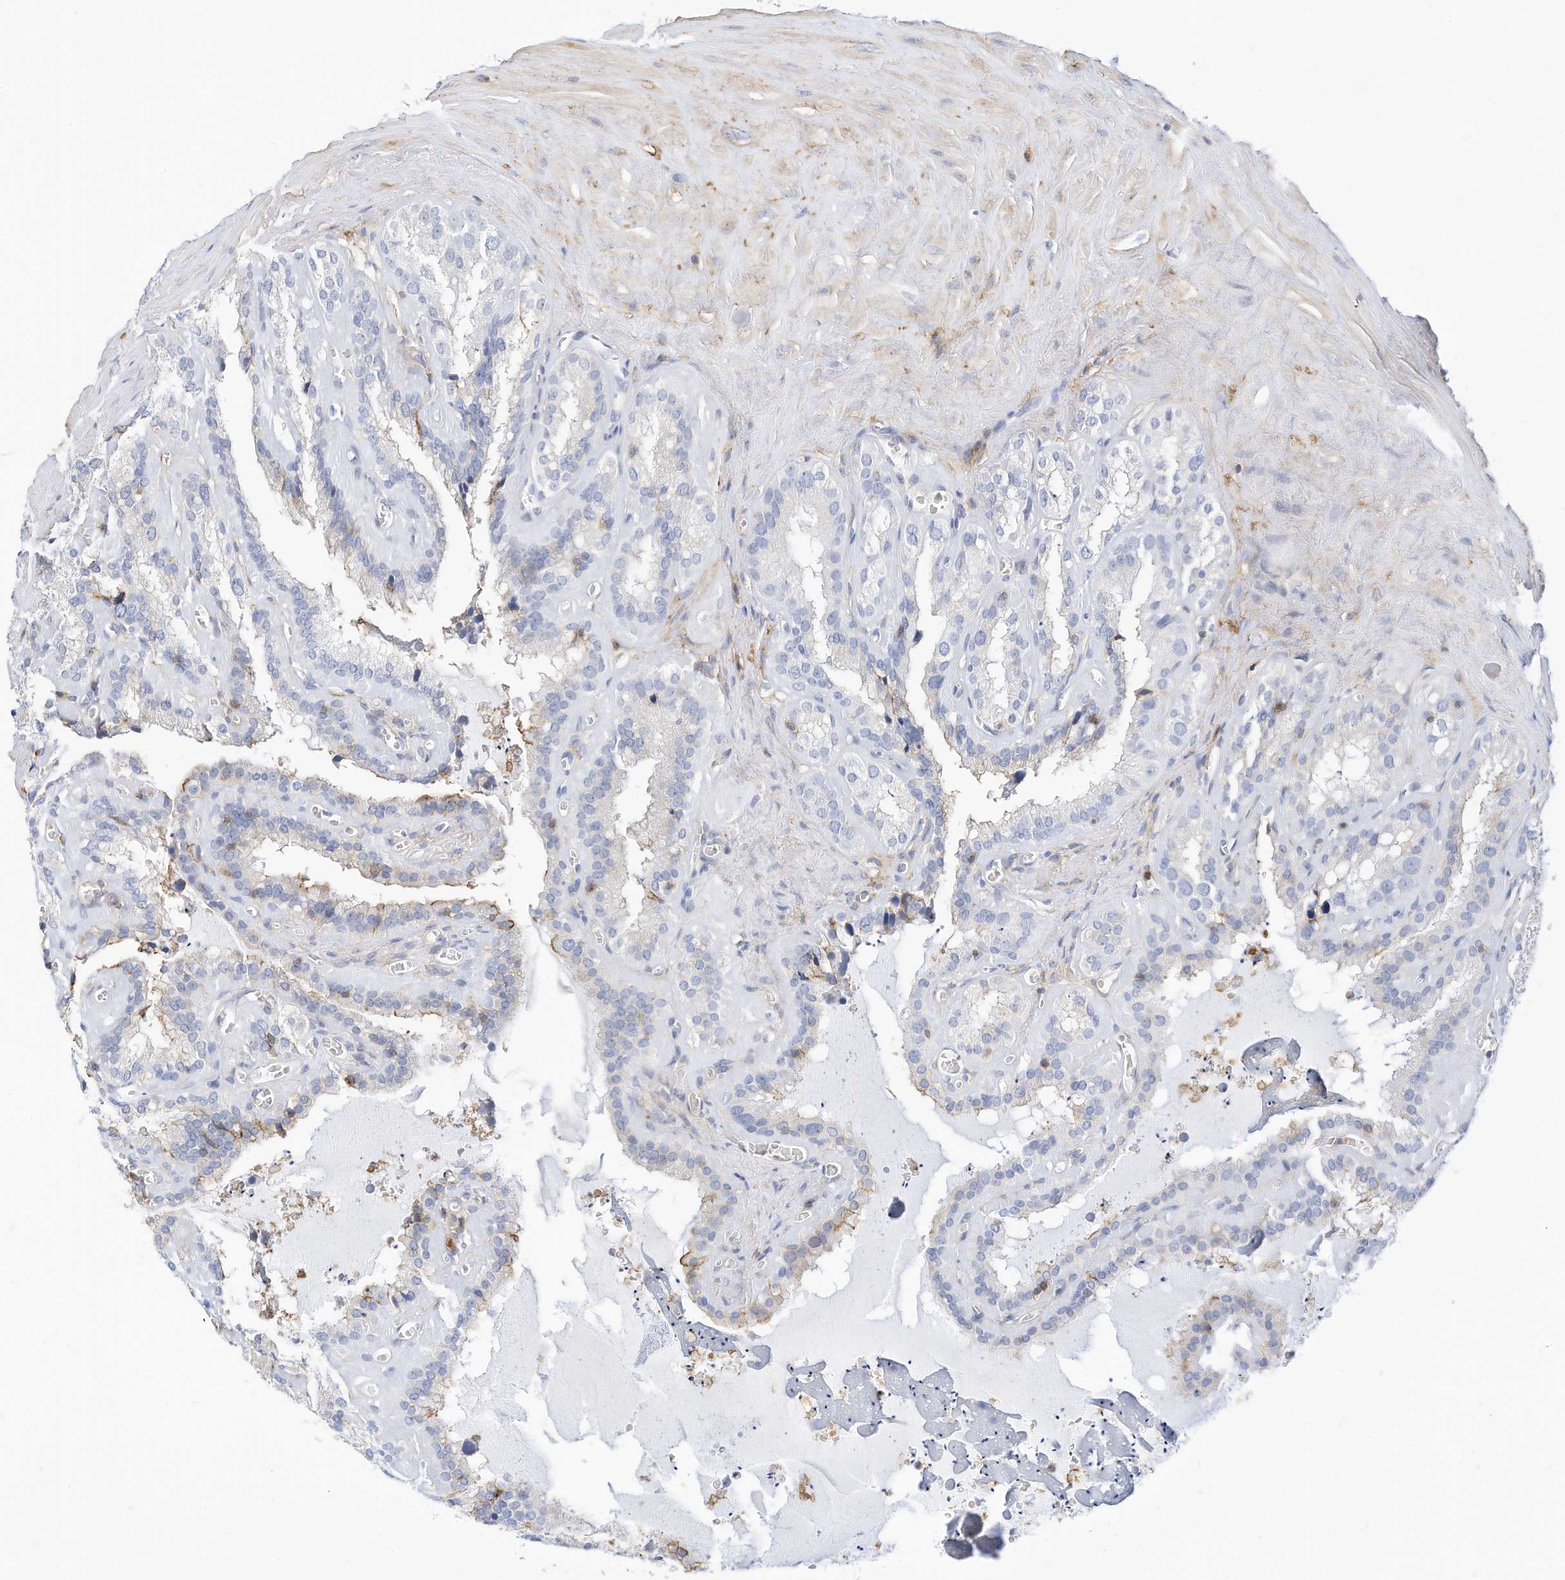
{"staining": {"intensity": "negative", "quantity": "none", "location": "none"}, "tissue": "seminal vesicle", "cell_type": "Glandular cells", "image_type": "normal", "snomed": [{"axis": "morphology", "description": "Normal tissue, NOS"}, {"axis": "topography", "description": "Prostate"}, {"axis": "topography", "description": "Seminal veicle"}], "caption": "Immunohistochemistry histopathology image of normal seminal vesicle stained for a protein (brown), which displays no staining in glandular cells.", "gene": "TXNDC9", "patient": {"sex": "male", "age": 59}}